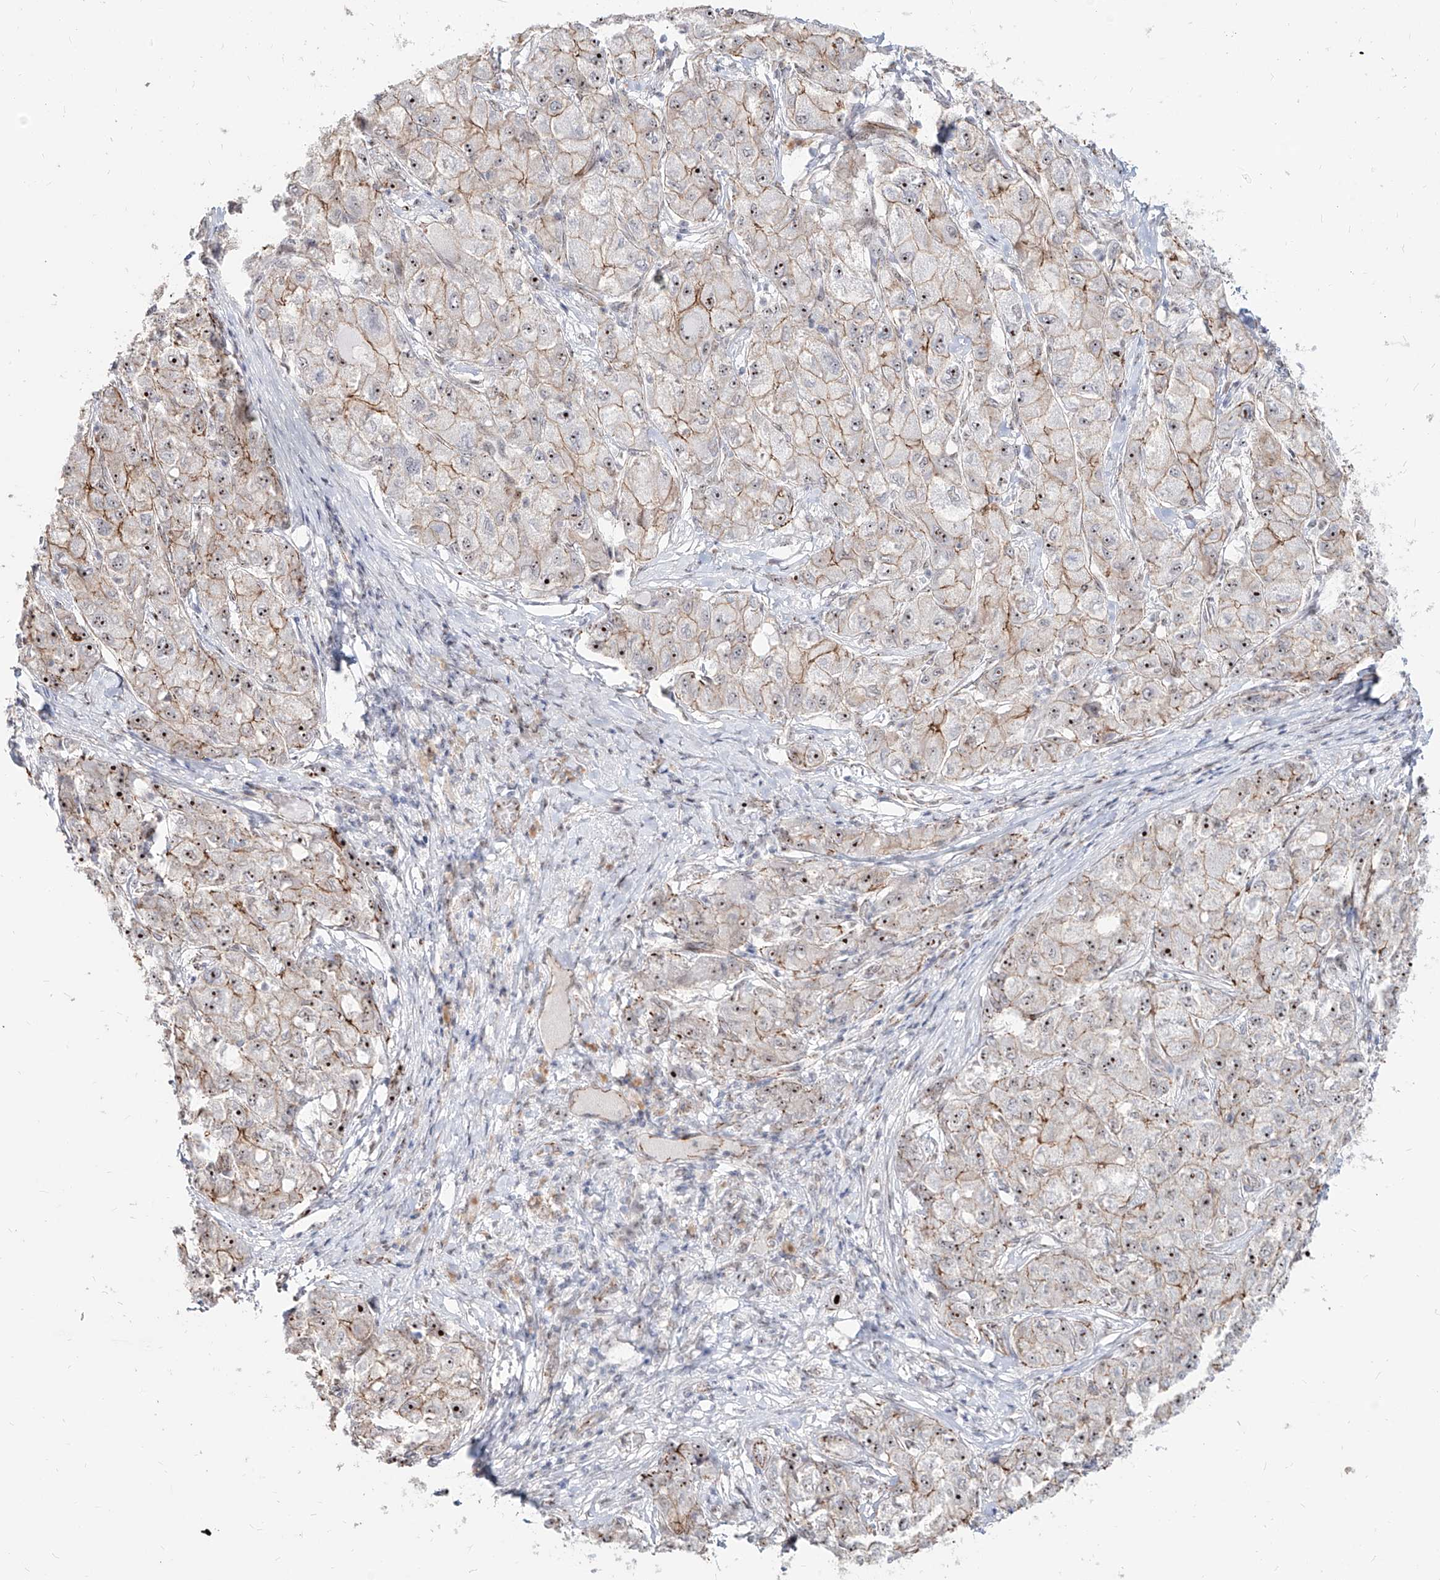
{"staining": {"intensity": "strong", "quantity": ">75%", "location": "cytoplasmic/membranous,nuclear"}, "tissue": "liver cancer", "cell_type": "Tumor cells", "image_type": "cancer", "snomed": [{"axis": "morphology", "description": "Carcinoma, Hepatocellular, NOS"}, {"axis": "topography", "description": "Liver"}], "caption": "An IHC micrograph of tumor tissue is shown. Protein staining in brown labels strong cytoplasmic/membranous and nuclear positivity in liver cancer (hepatocellular carcinoma) within tumor cells. The protein is stained brown, and the nuclei are stained in blue (DAB IHC with brightfield microscopy, high magnification).", "gene": "ZNF710", "patient": {"sex": "male", "age": 80}}